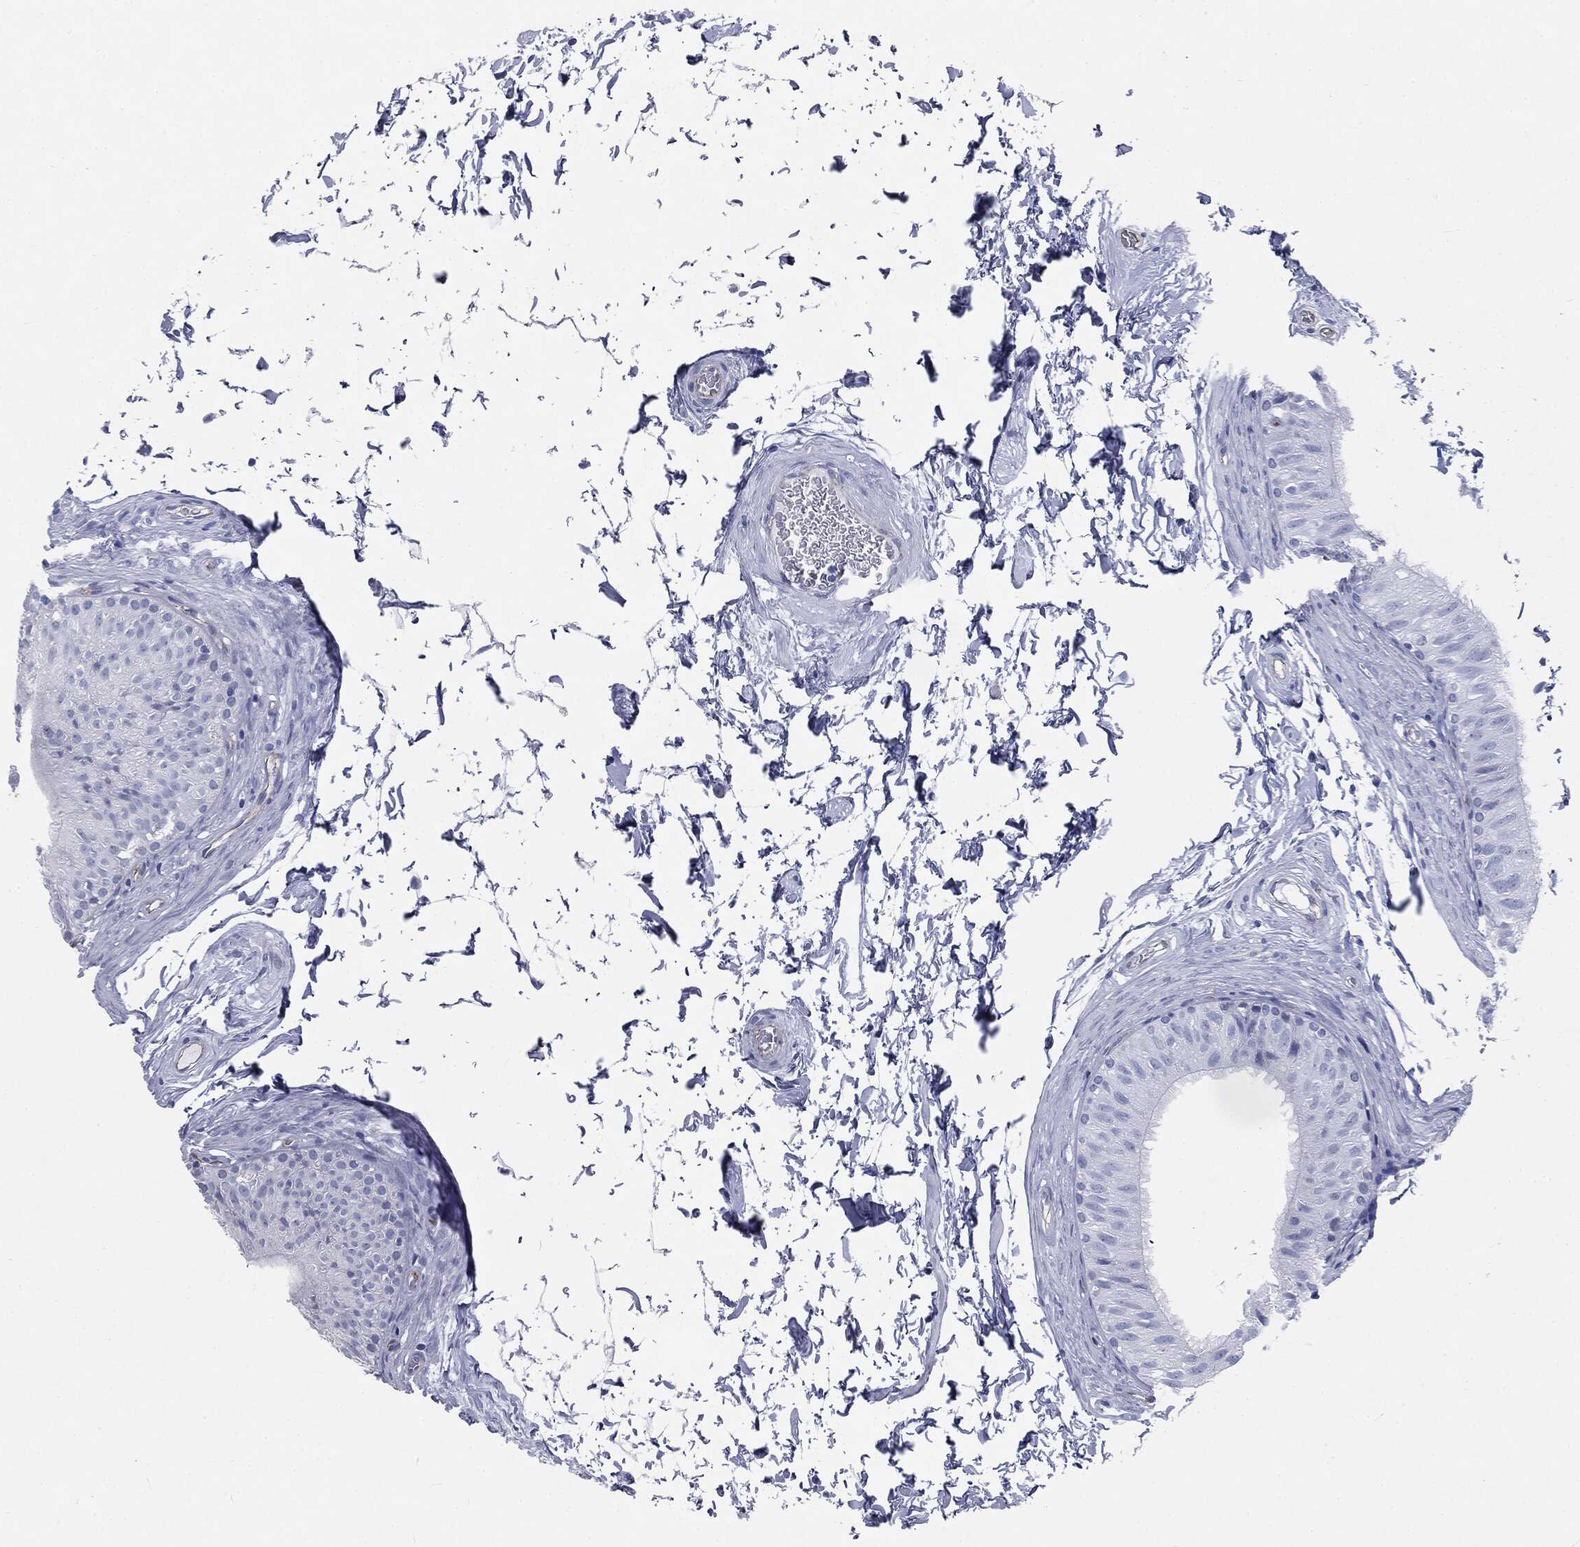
{"staining": {"intensity": "negative", "quantity": "none", "location": "none"}, "tissue": "epididymis", "cell_type": "Glandular cells", "image_type": "normal", "snomed": [{"axis": "morphology", "description": "Normal tissue, NOS"}, {"axis": "topography", "description": "Epididymis"}], "caption": "IHC of normal human epididymis reveals no expression in glandular cells.", "gene": "MUC5AC", "patient": {"sex": "male", "age": 34}}